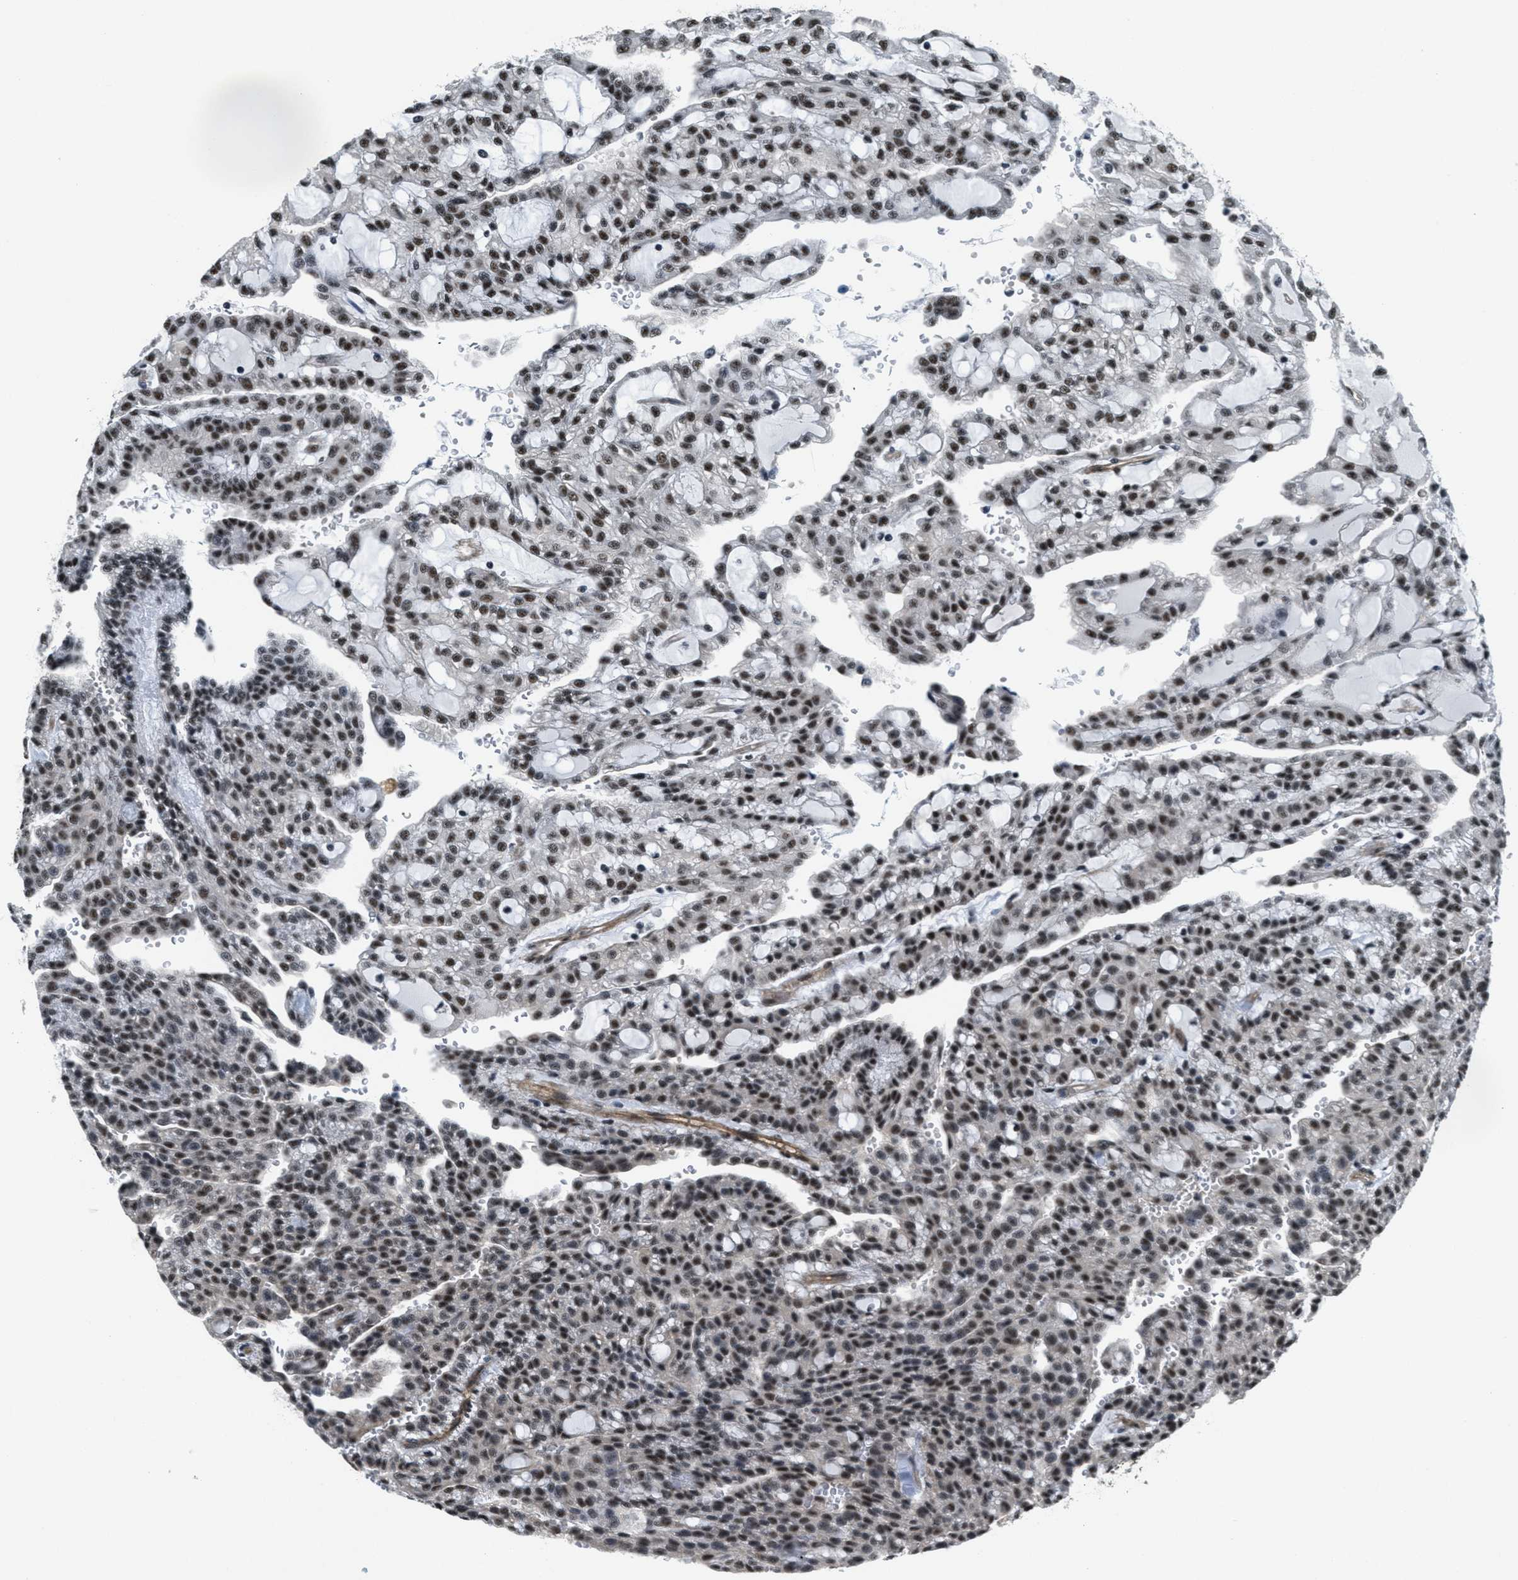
{"staining": {"intensity": "strong", "quantity": ">75%", "location": "nuclear"}, "tissue": "renal cancer", "cell_type": "Tumor cells", "image_type": "cancer", "snomed": [{"axis": "morphology", "description": "Adenocarcinoma, NOS"}, {"axis": "topography", "description": "Kidney"}], "caption": "IHC photomicrograph of neoplastic tissue: adenocarcinoma (renal) stained using immunohistochemistry (IHC) displays high levels of strong protein expression localized specifically in the nuclear of tumor cells, appearing as a nuclear brown color.", "gene": "CFAP36", "patient": {"sex": "male", "age": 63}}